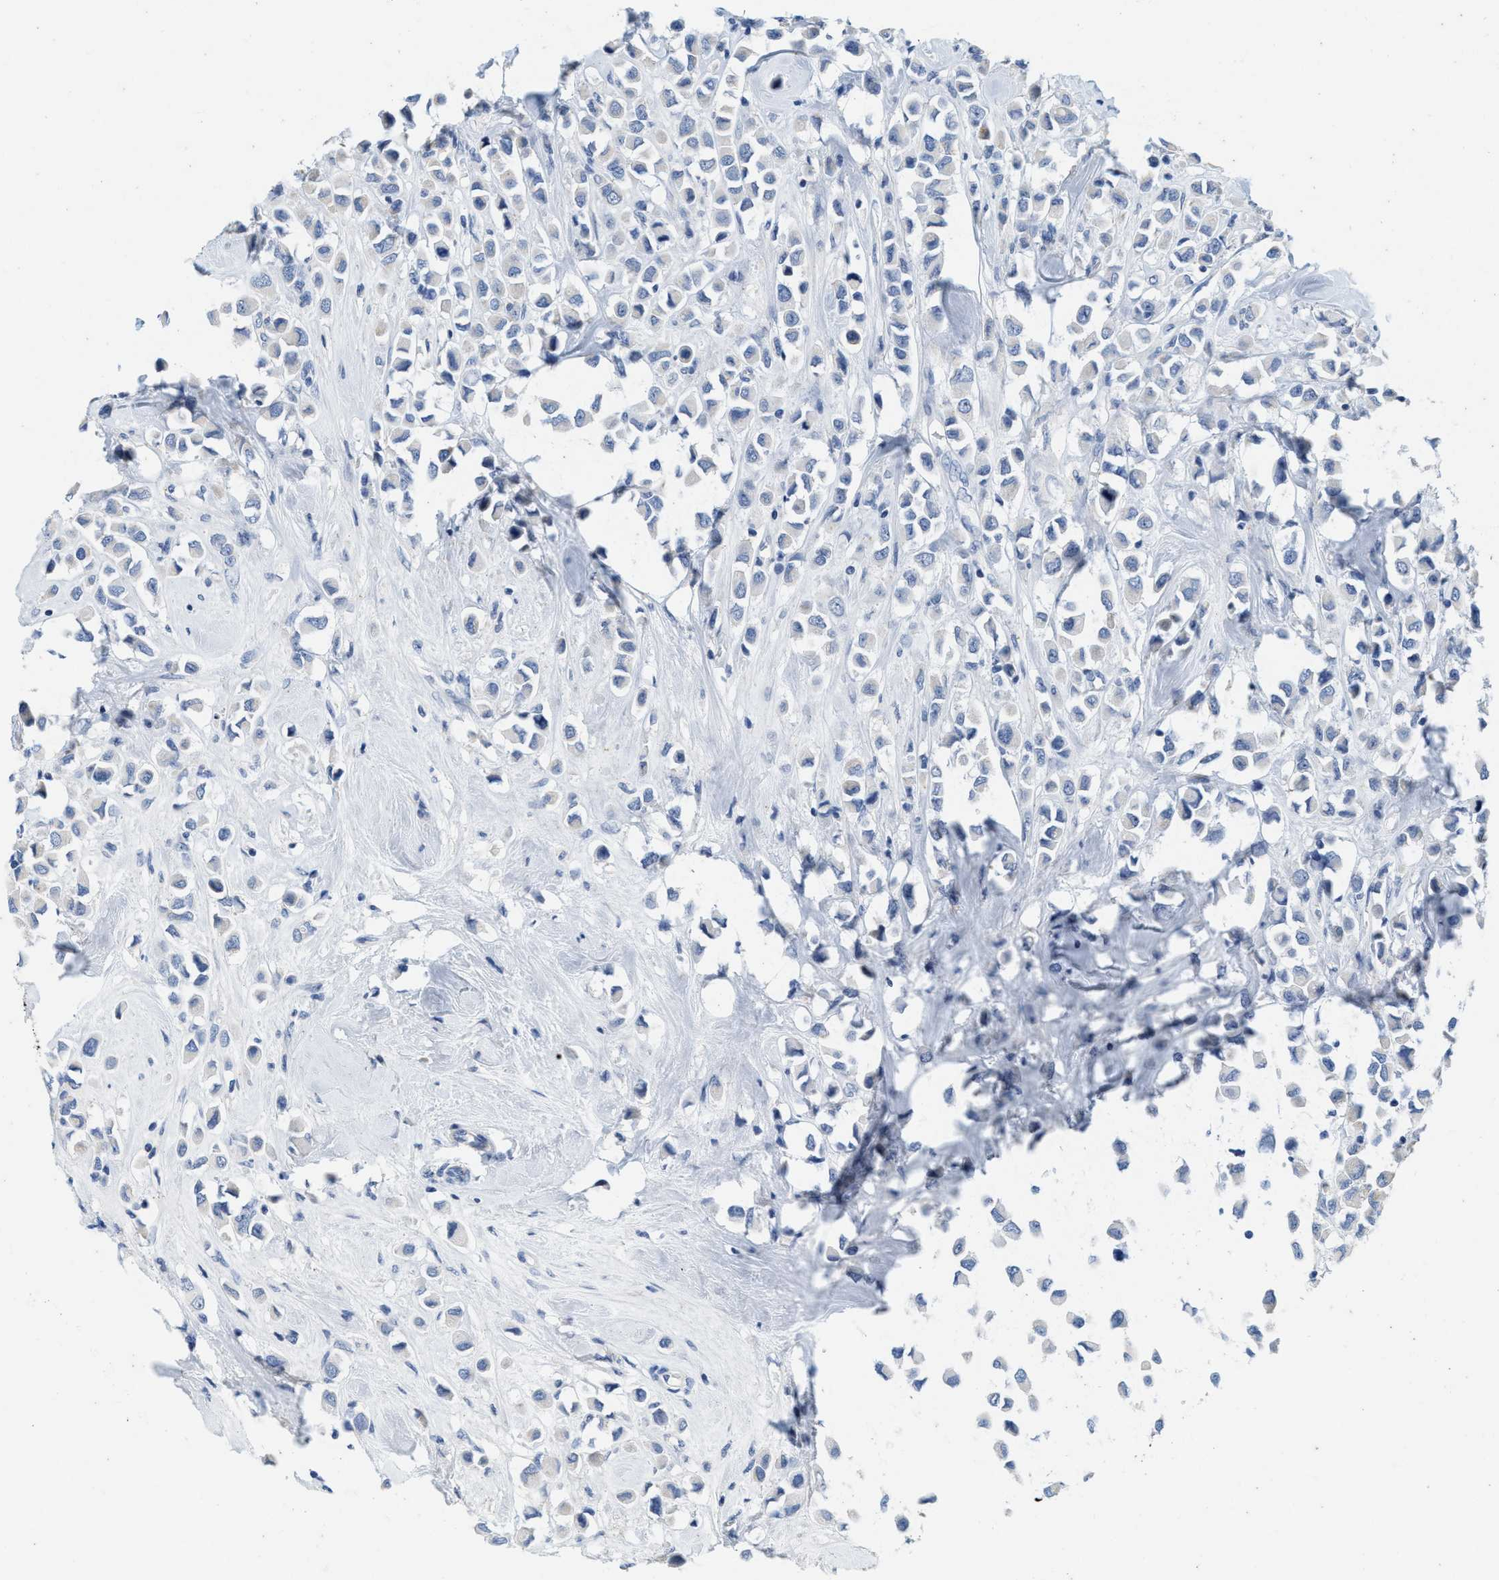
{"staining": {"intensity": "negative", "quantity": "none", "location": "none"}, "tissue": "breast cancer", "cell_type": "Tumor cells", "image_type": "cancer", "snomed": [{"axis": "morphology", "description": "Duct carcinoma"}, {"axis": "topography", "description": "Breast"}], "caption": "Tumor cells show no significant protein staining in intraductal carcinoma (breast).", "gene": "ABCB11", "patient": {"sex": "female", "age": 61}}